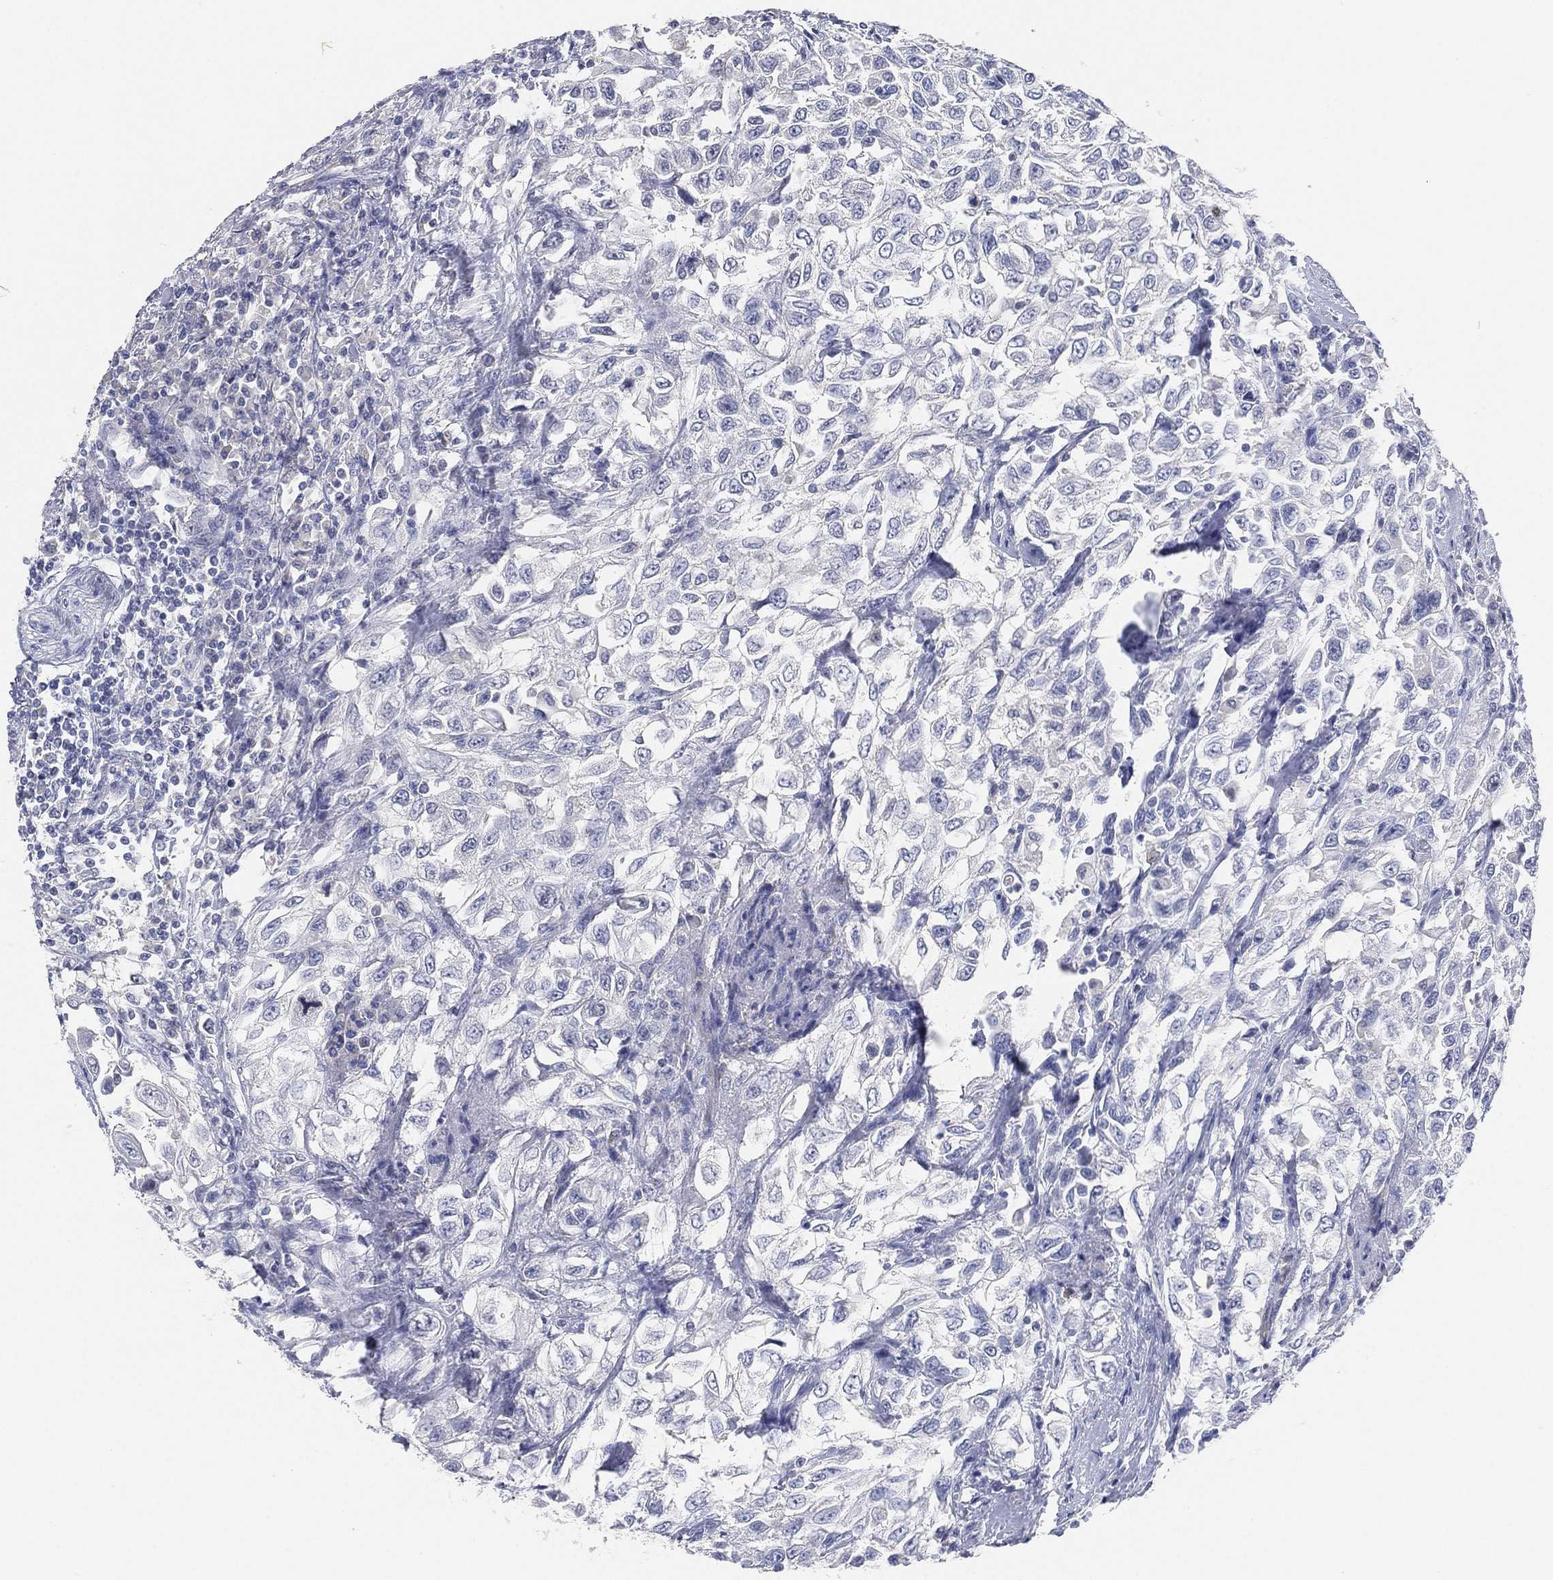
{"staining": {"intensity": "negative", "quantity": "none", "location": "none"}, "tissue": "urothelial cancer", "cell_type": "Tumor cells", "image_type": "cancer", "snomed": [{"axis": "morphology", "description": "Urothelial carcinoma, High grade"}, {"axis": "topography", "description": "Urinary bladder"}], "caption": "A photomicrograph of urothelial cancer stained for a protein reveals no brown staining in tumor cells.", "gene": "FAM187B", "patient": {"sex": "female", "age": 56}}